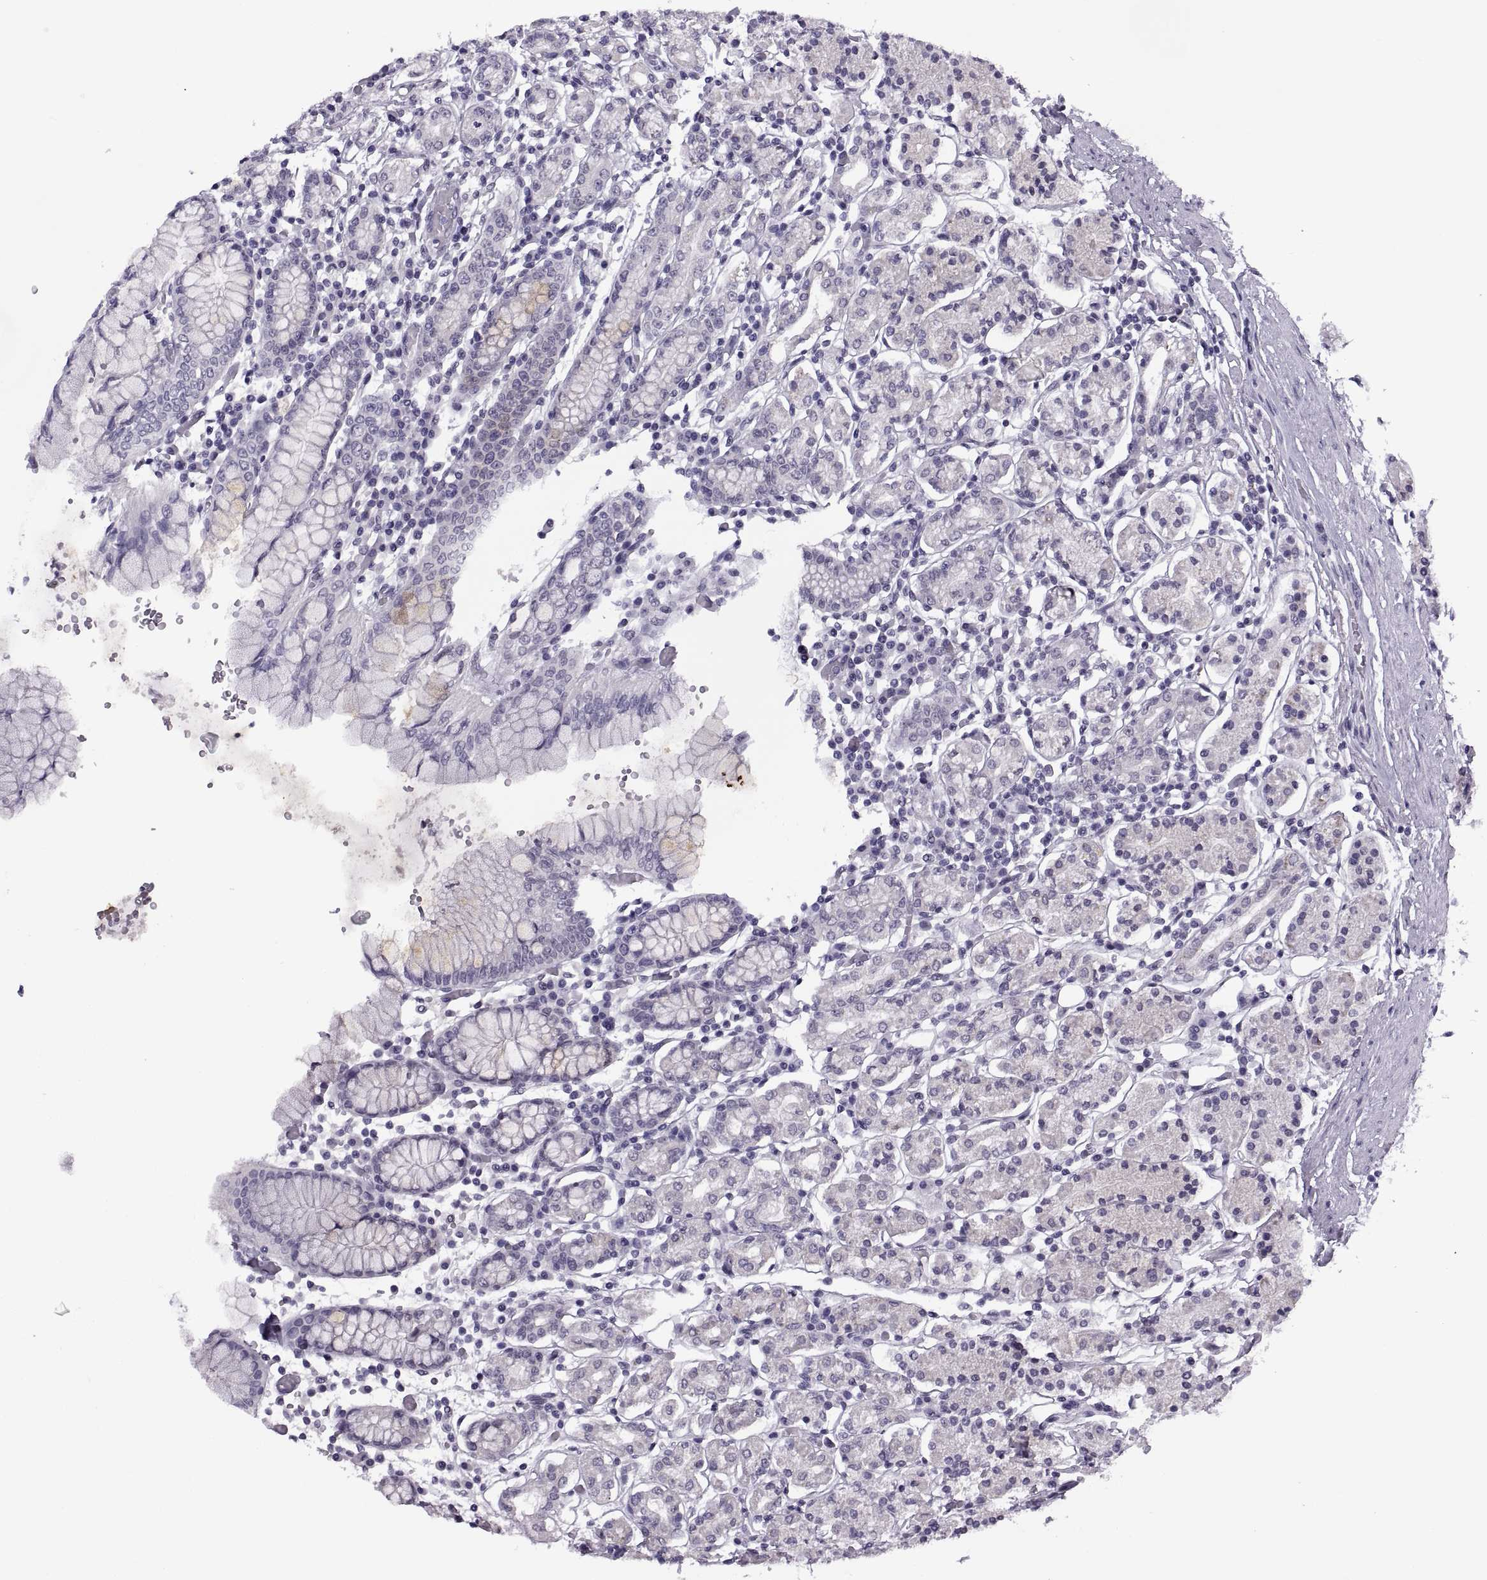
{"staining": {"intensity": "negative", "quantity": "none", "location": "none"}, "tissue": "stomach", "cell_type": "Glandular cells", "image_type": "normal", "snomed": [{"axis": "morphology", "description": "Normal tissue, NOS"}, {"axis": "topography", "description": "Stomach, upper"}, {"axis": "topography", "description": "Stomach"}], "caption": "Glandular cells show no significant protein positivity in unremarkable stomach. (DAB immunohistochemistry visualized using brightfield microscopy, high magnification).", "gene": "TBC1D3B", "patient": {"sex": "male", "age": 62}}